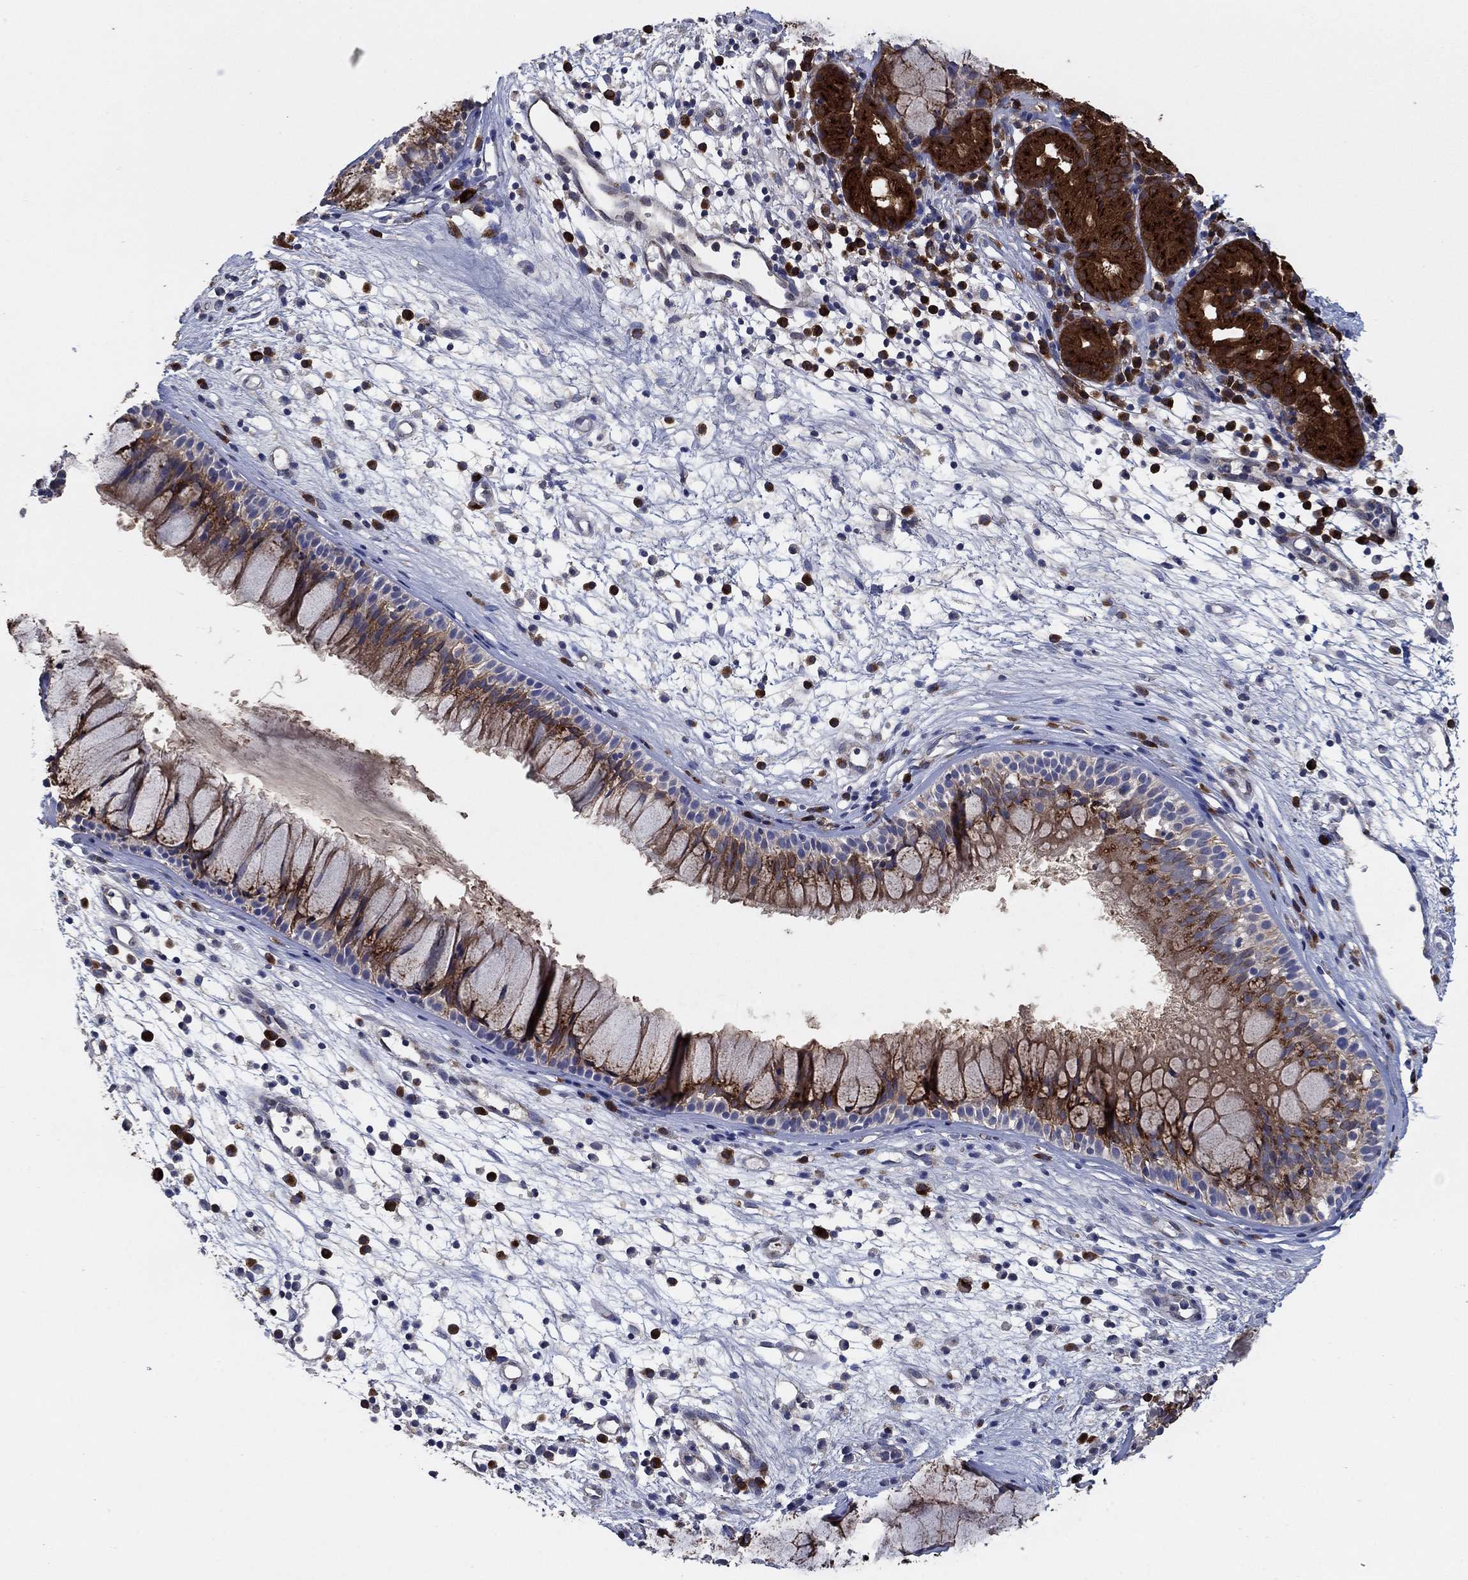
{"staining": {"intensity": "strong", "quantity": "25%-75%", "location": "cytoplasmic/membranous"}, "tissue": "nasopharynx", "cell_type": "Respiratory epithelial cells", "image_type": "normal", "snomed": [{"axis": "morphology", "description": "Normal tissue, NOS"}, {"axis": "topography", "description": "Nasopharynx"}], "caption": "Strong cytoplasmic/membranous protein staining is appreciated in about 25%-75% of respiratory epithelial cells in nasopharynx.", "gene": "HID1", "patient": {"sex": "male", "age": 77}}